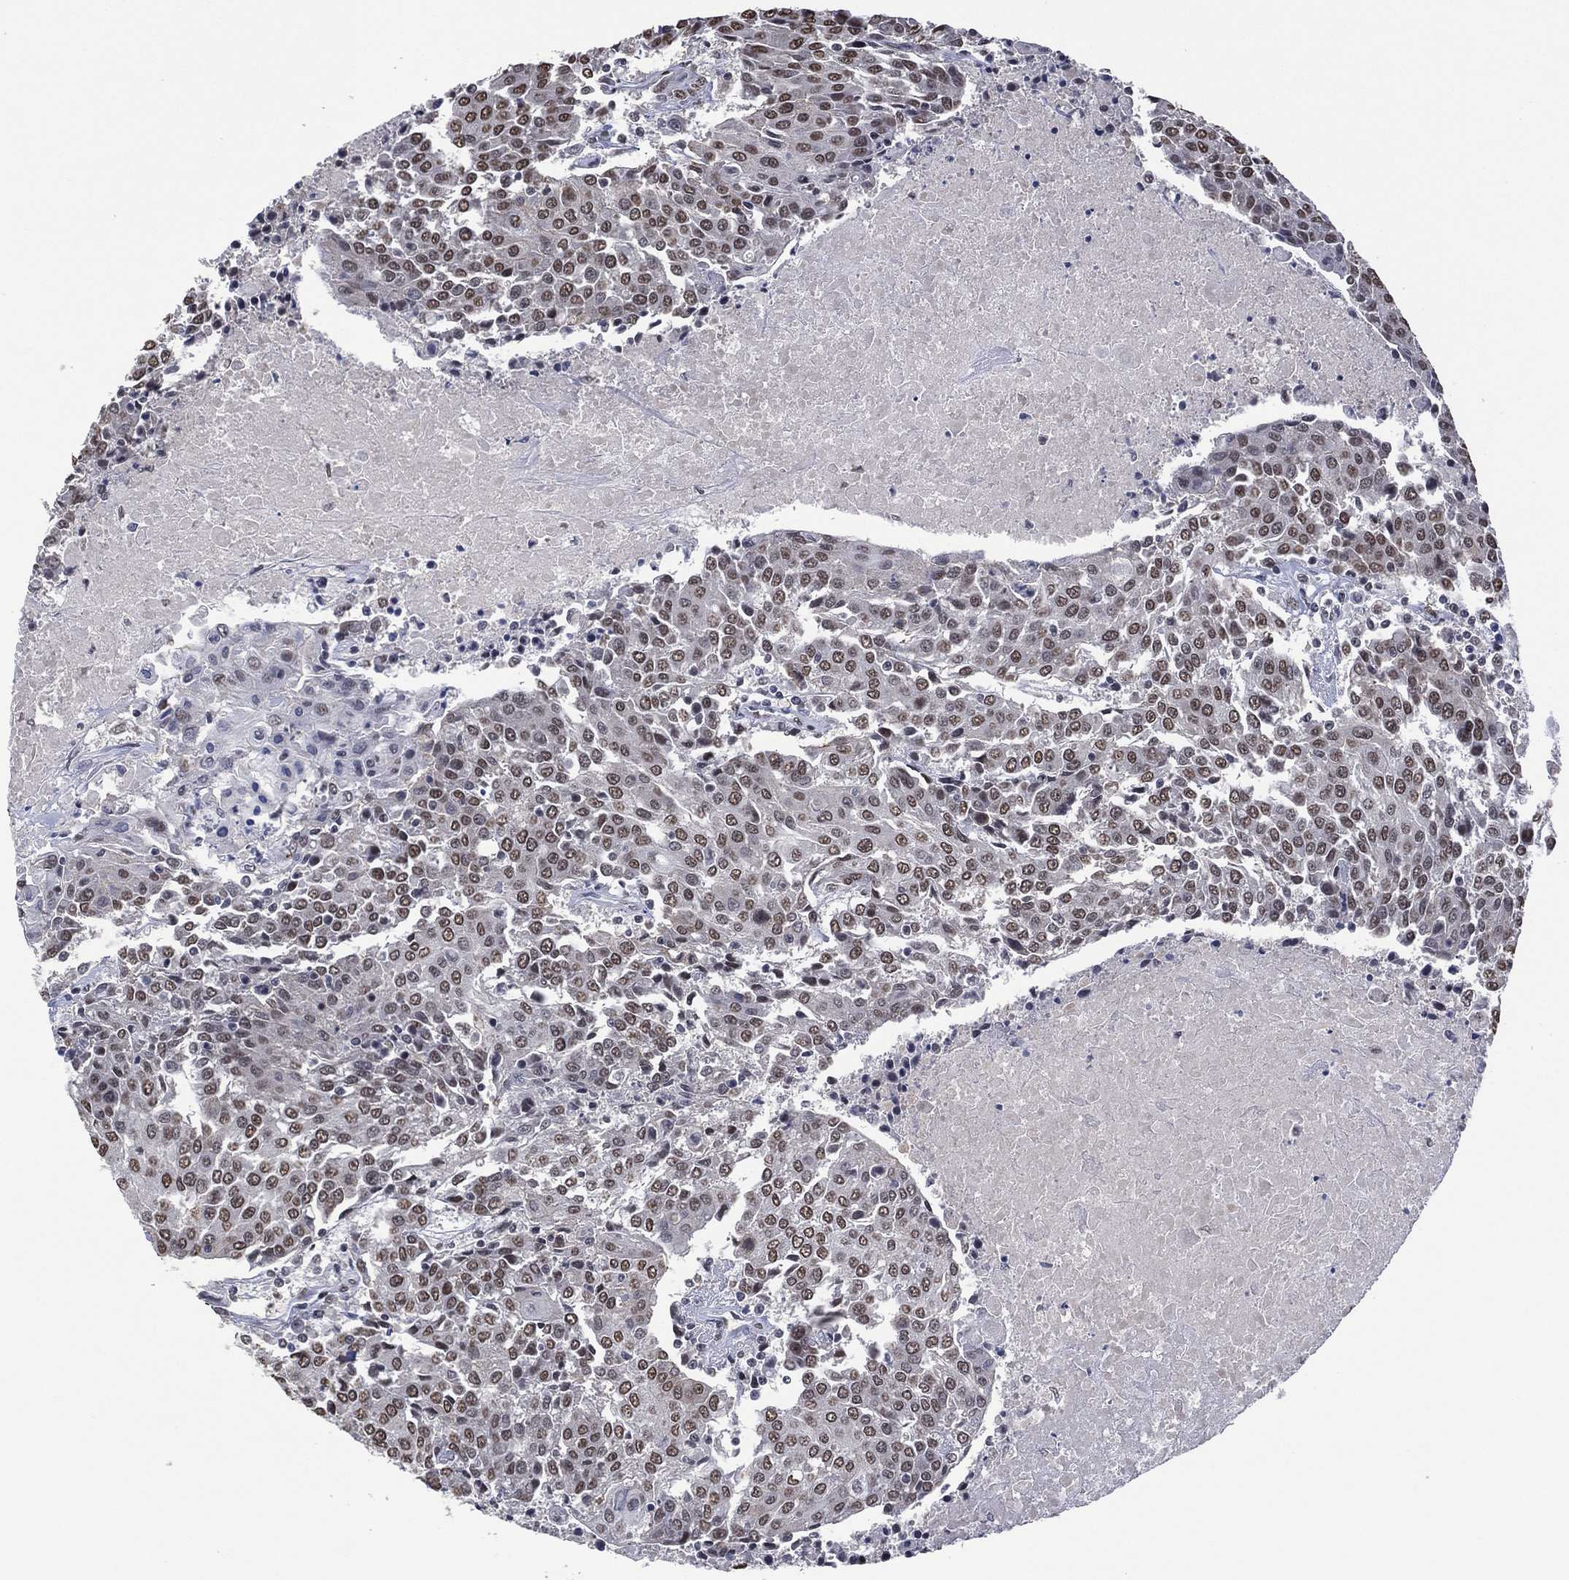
{"staining": {"intensity": "weak", "quantity": "25%-75%", "location": "nuclear"}, "tissue": "urothelial cancer", "cell_type": "Tumor cells", "image_type": "cancer", "snomed": [{"axis": "morphology", "description": "Urothelial carcinoma, High grade"}, {"axis": "topography", "description": "Urinary bladder"}], "caption": "The photomicrograph reveals staining of high-grade urothelial carcinoma, revealing weak nuclear protein staining (brown color) within tumor cells. (DAB (3,3'-diaminobenzidine) IHC with brightfield microscopy, high magnification).", "gene": "EHMT1", "patient": {"sex": "female", "age": 85}}